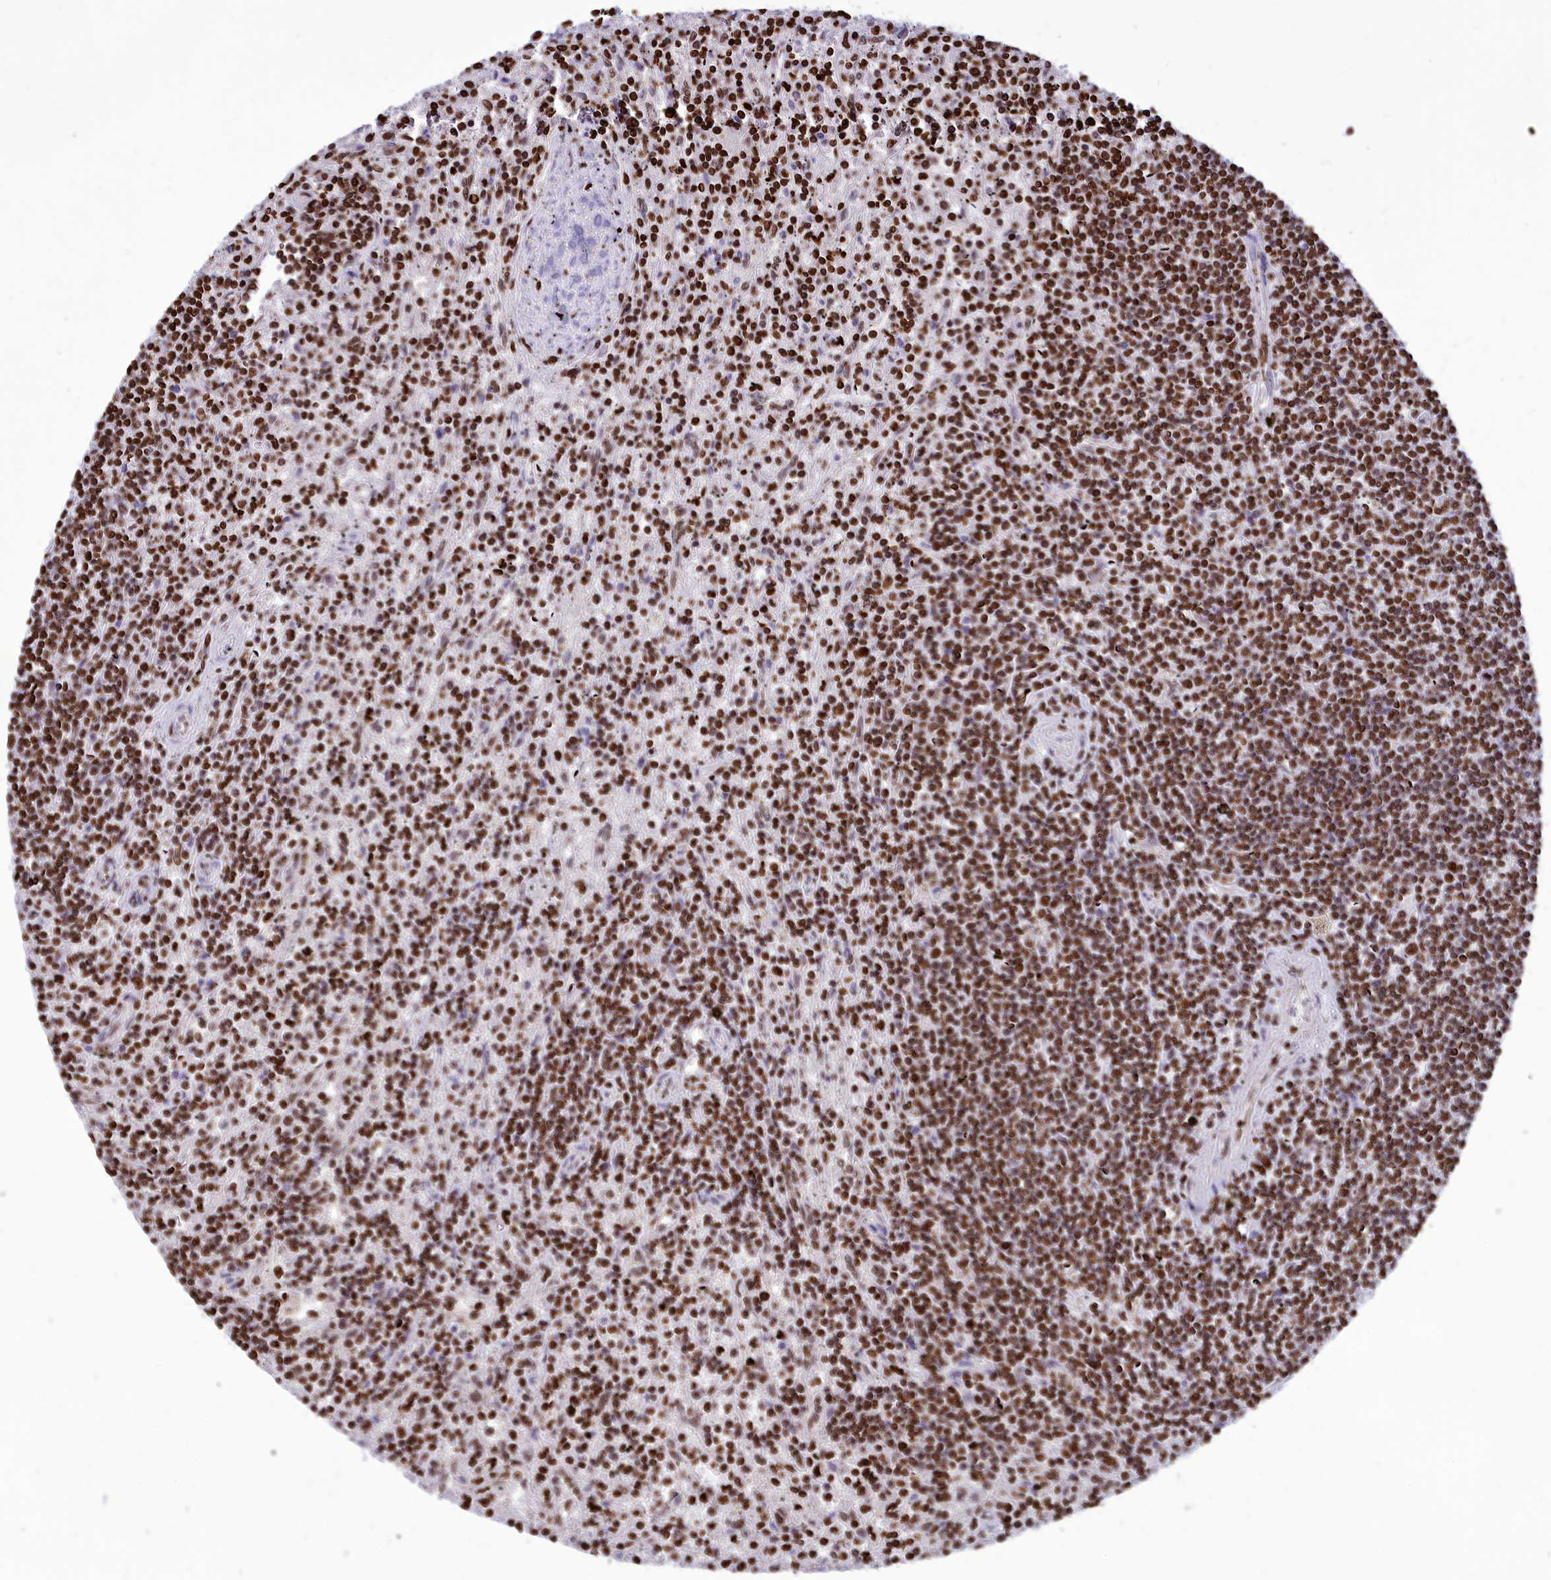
{"staining": {"intensity": "strong", "quantity": ">75%", "location": "nuclear"}, "tissue": "lymphoma", "cell_type": "Tumor cells", "image_type": "cancer", "snomed": [{"axis": "morphology", "description": "Malignant lymphoma, non-Hodgkin's type, Low grade"}, {"axis": "topography", "description": "Spleen"}], "caption": "A high-resolution photomicrograph shows immunohistochemistry staining of malignant lymphoma, non-Hodgkin's type (low-grade), which demonstrates strong nuclear expression in approximately >75% of tumor cells.", "gene": "AKAP17A", "patient": {"sex": "male", "age": 76}}